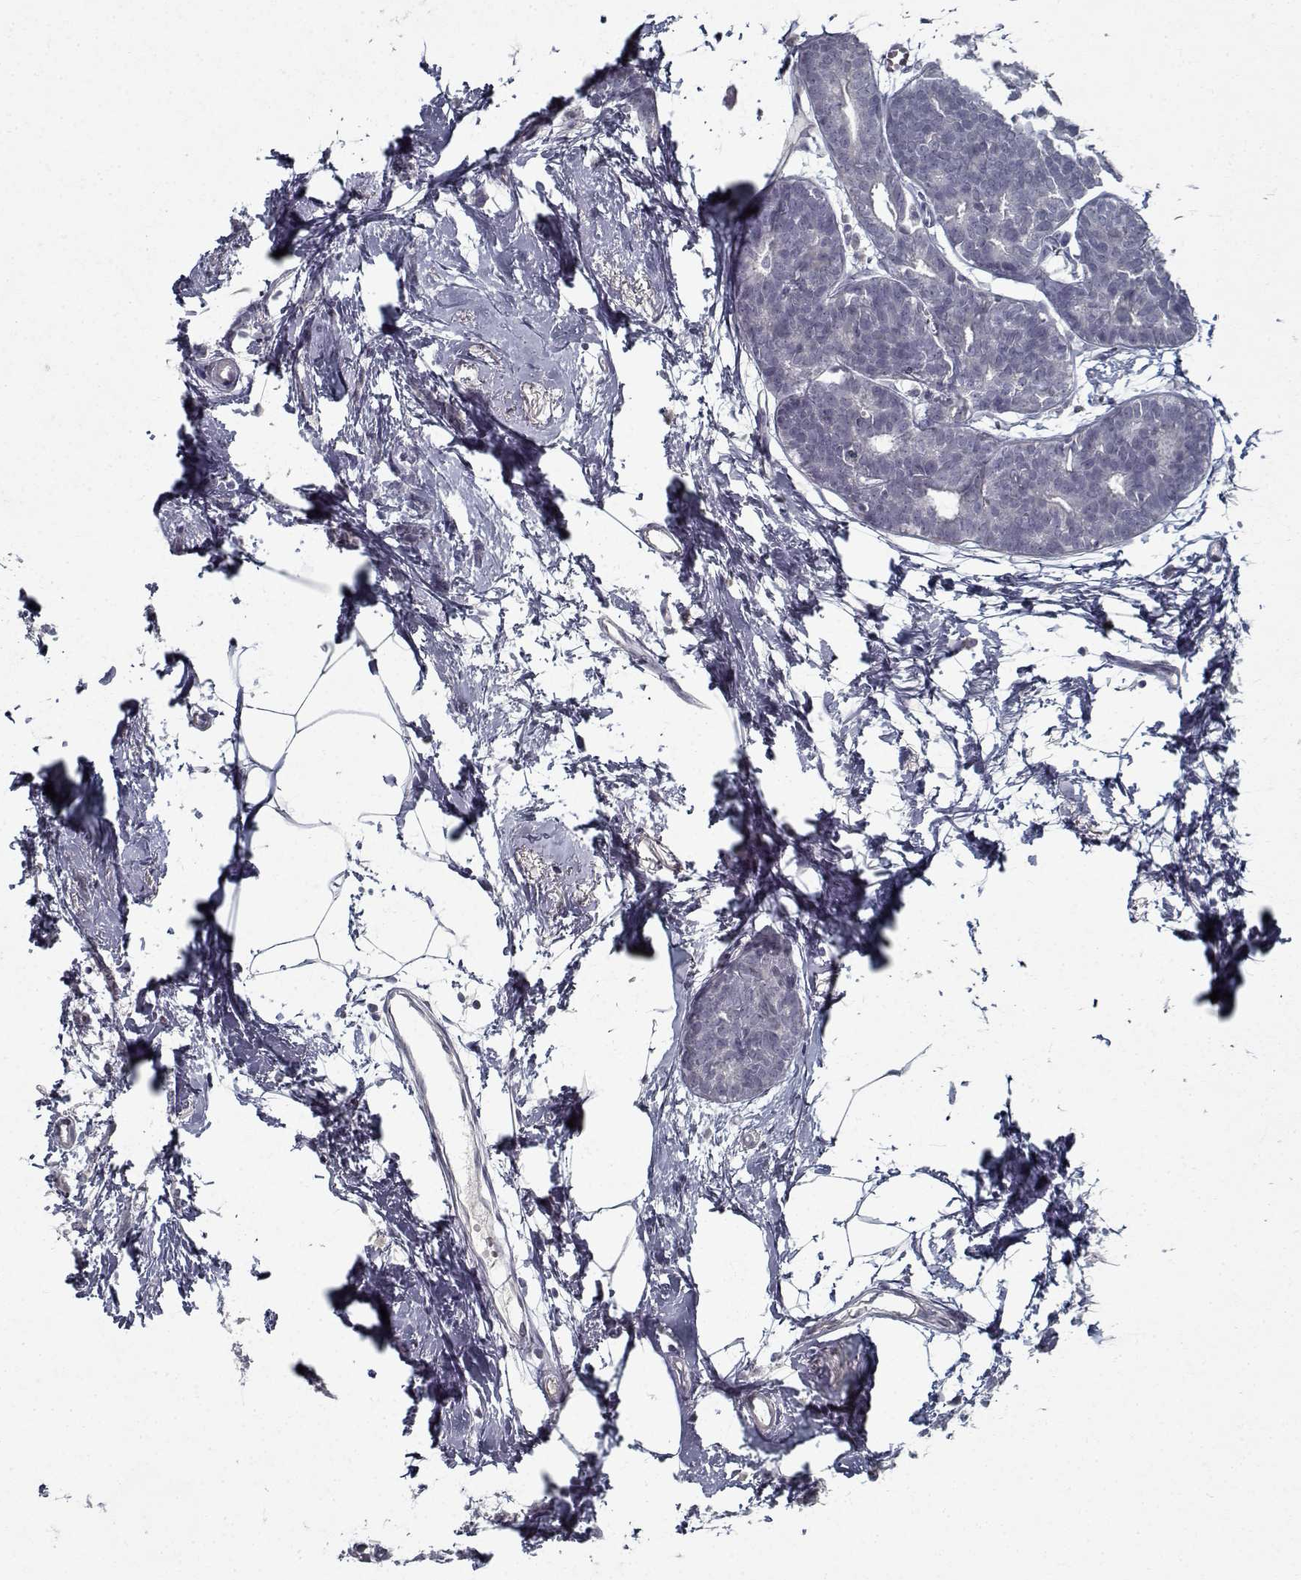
{"staining": {"intensity": "negative", "quantity": "none", "location": "none"}, "tissue": "breast cancer", "cell_type": "Tumor cells", "image_type": "cancer", "snomed": [{"axis": "morphology", "description": "Duct carcinoma"}, {"axis": "topography", "description": "Breast"}], "caption": "DAB (3,3'-diaminobenzidine) immunohistochemical staining of human breast cancer (invasive ductal carcinoma) exhibits no significant staining in tumor cells.", "gene": "GAD2", "patient": {"sex": "female", "age": 40}}